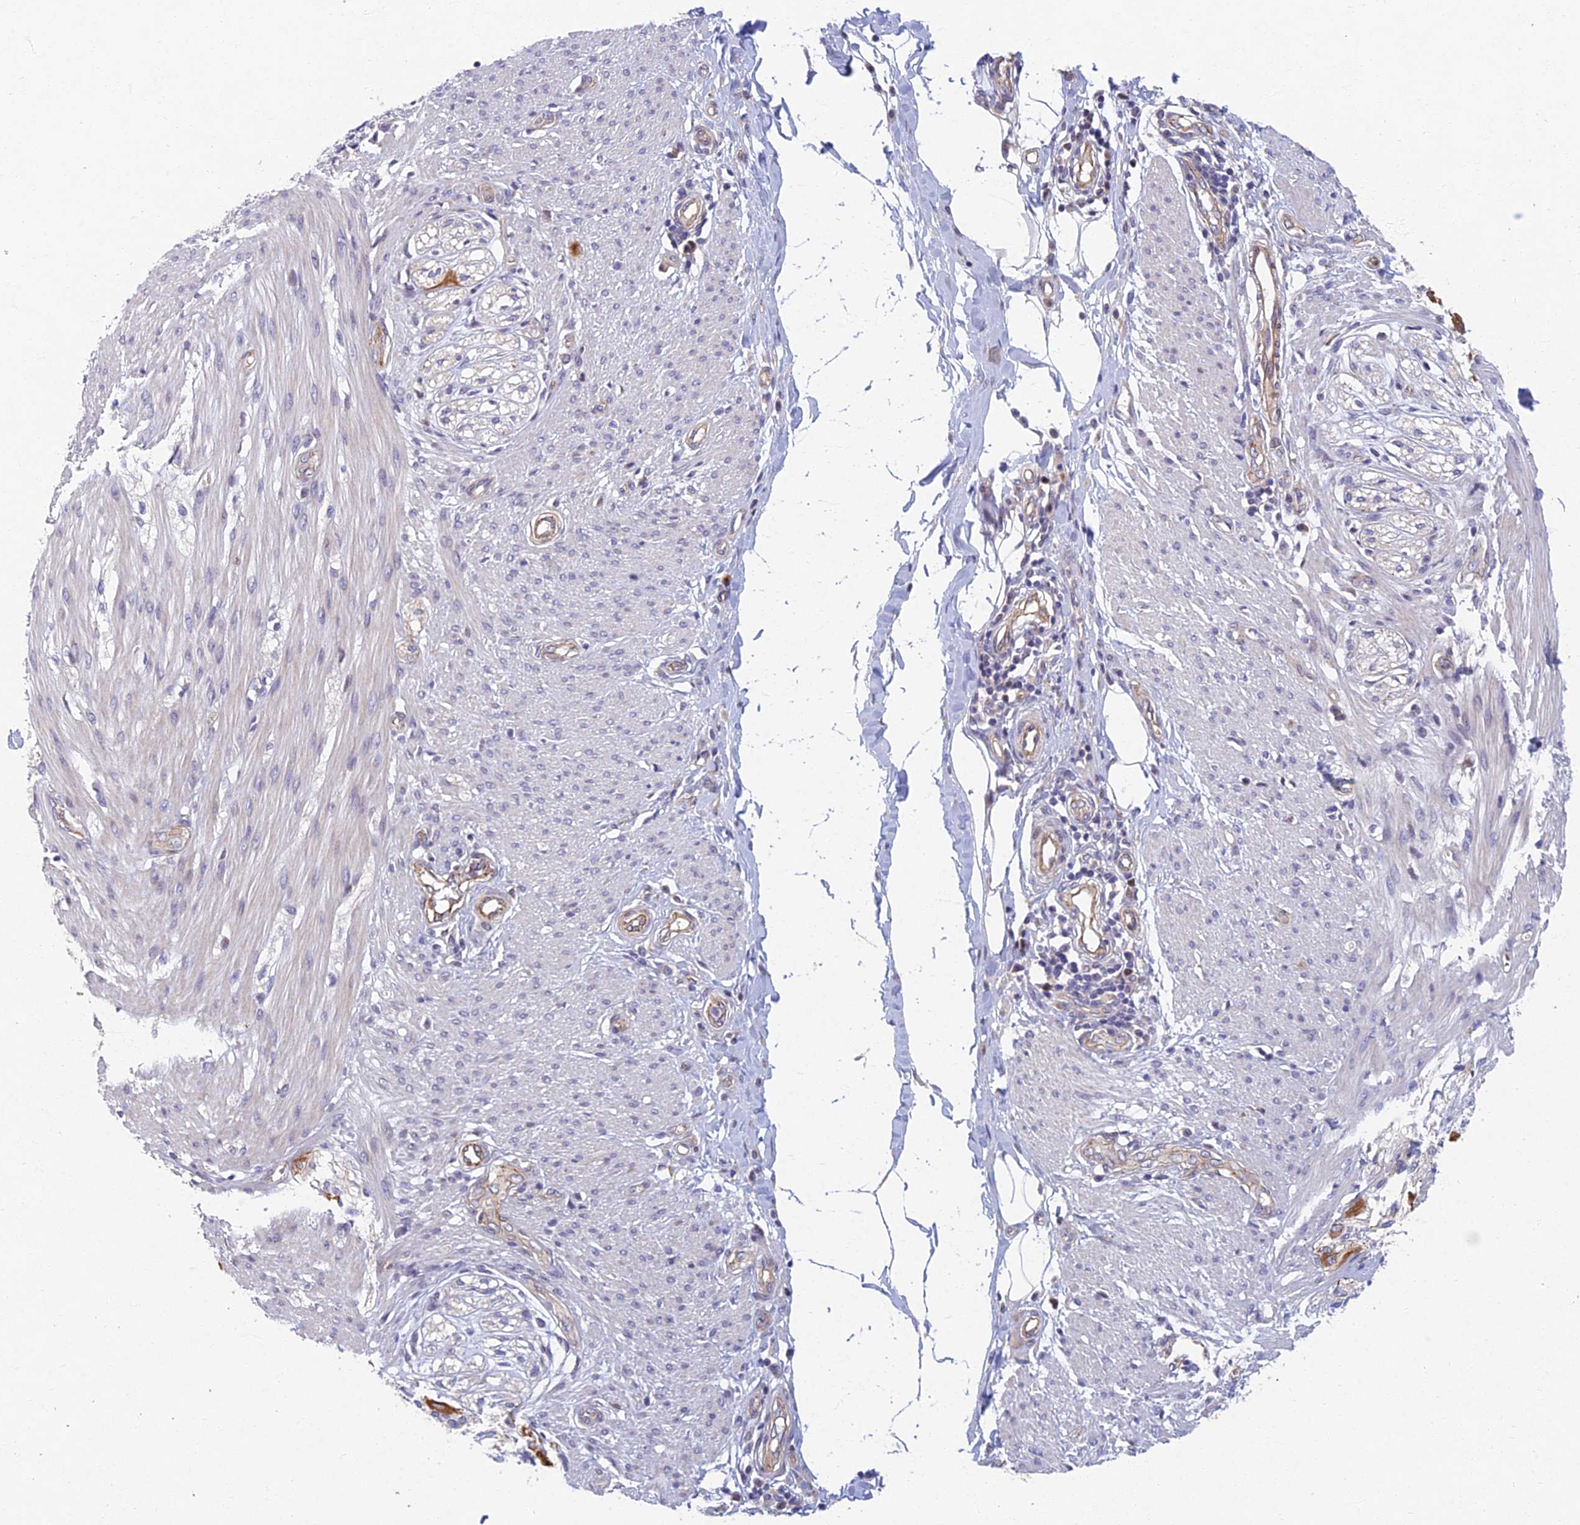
{"staining": {"intensity": "negative", "quantity": "none", "location": "none"}, "tissue": "smooth muscle", "cell_type": "Smooth muscle cells", "image_type": "normal", "snomed": [{"axis": "morphology", "description": "Normal tissue, NOS"}, {"axis": "morphology", "description": "Adenocarcinoma, NOS"}, {"axis": "topography", "description": "Colon"}, {"axis": "topography", "description": "Peripheral nerve tissue"}], "caption": "There is no significant expression in smooth muscle cells of smooth muscle. The staining is performed using DAB brown chromogen with nuclei counter-stained in using hematoxylin.", "gene": "RHBDL2", "patient": {"sex": "male", "age": 14}}